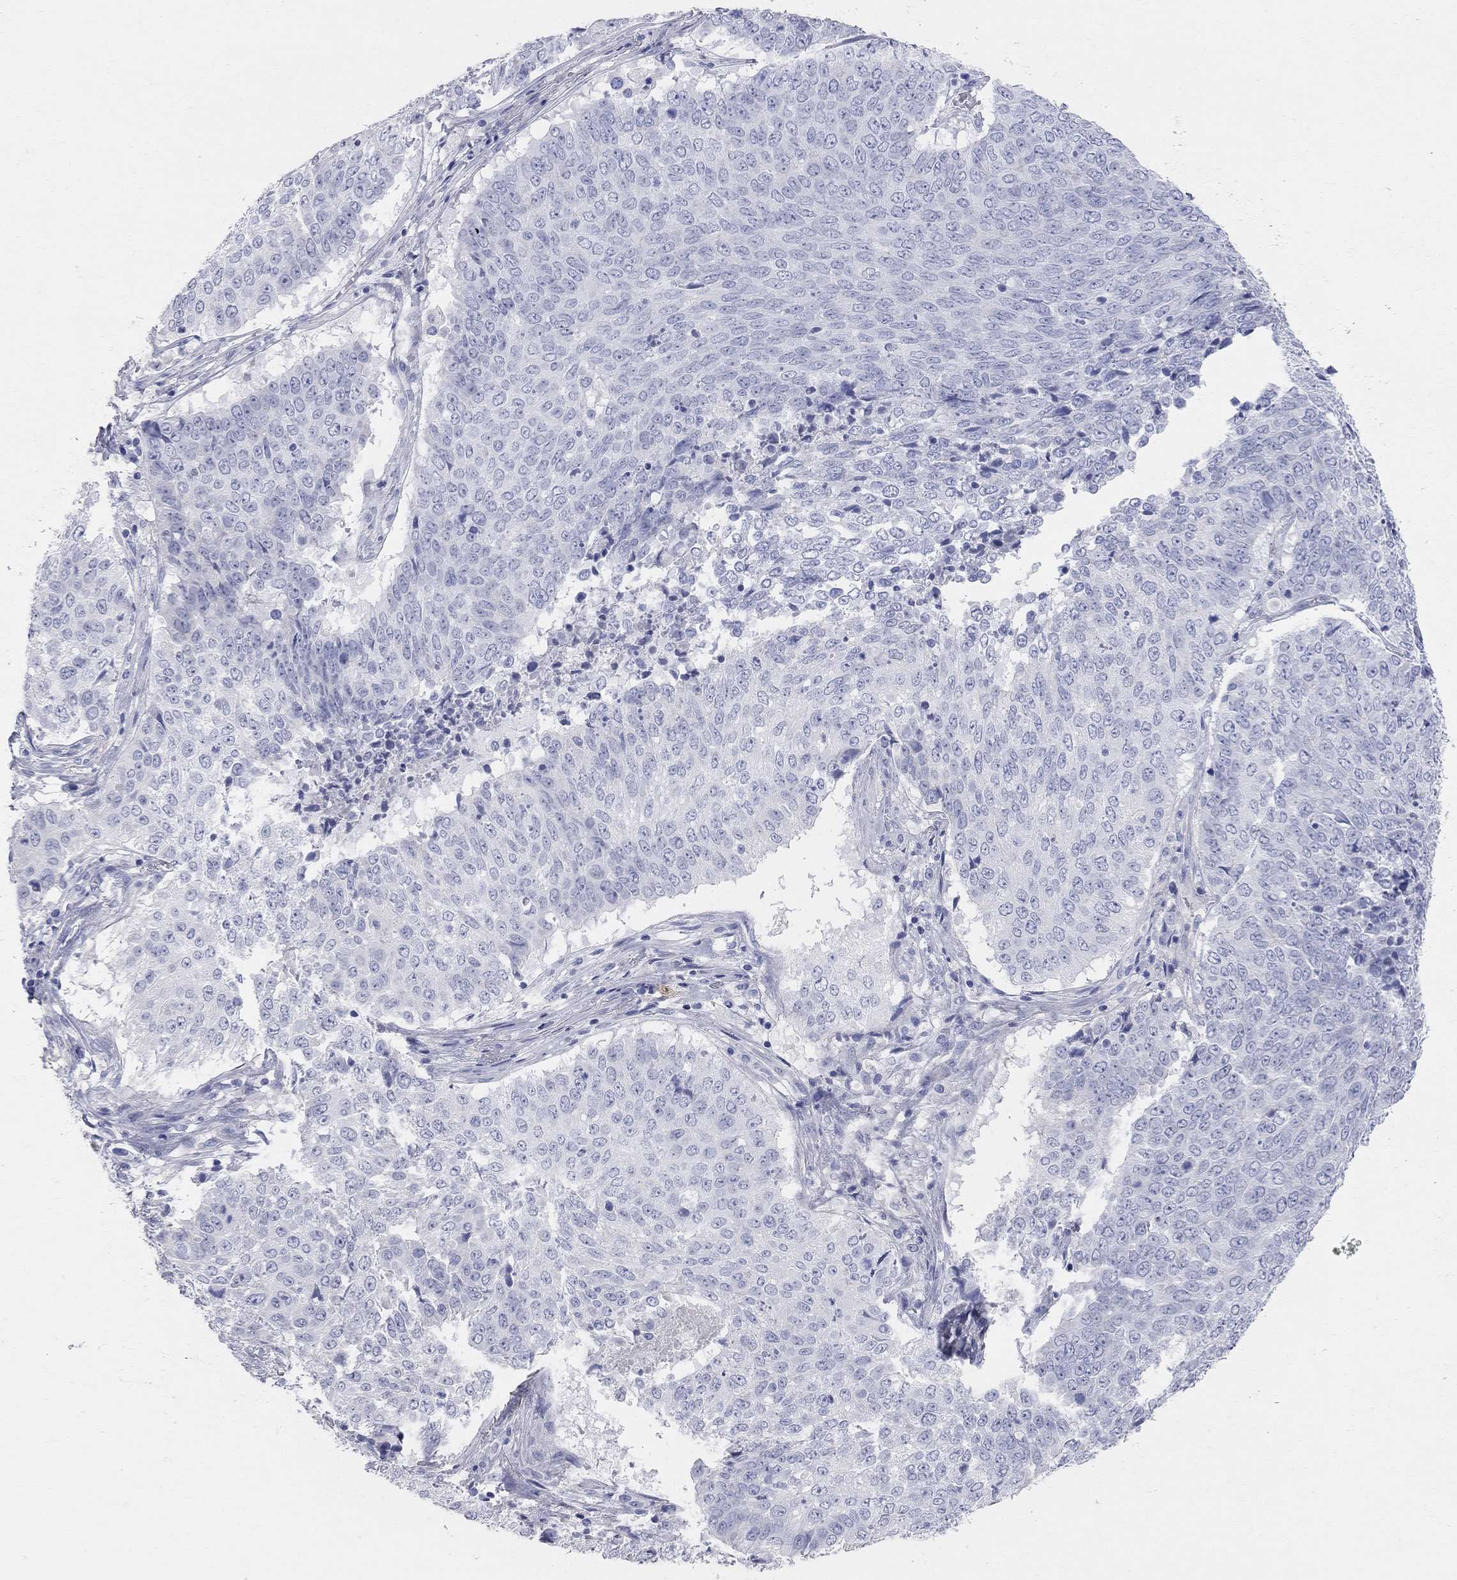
{"staining": {"intensity": "negative", "quantity": "none", "location": "none"}, "tissue": "lung cancer", "cell_type": "Tumor cells", "image_type": "cancer", "snomed": [{"axis": "morphology", "description": "Squamous cell carcinoma, NOS"}, {"axis": "topography", "description": "Lung"}], "caption": "This is a image of IHC staining of lung cancer, which shows no positivity in tumor cells.", "gene": "AOX1", "patient": {"sex": "male", "age": 64}}